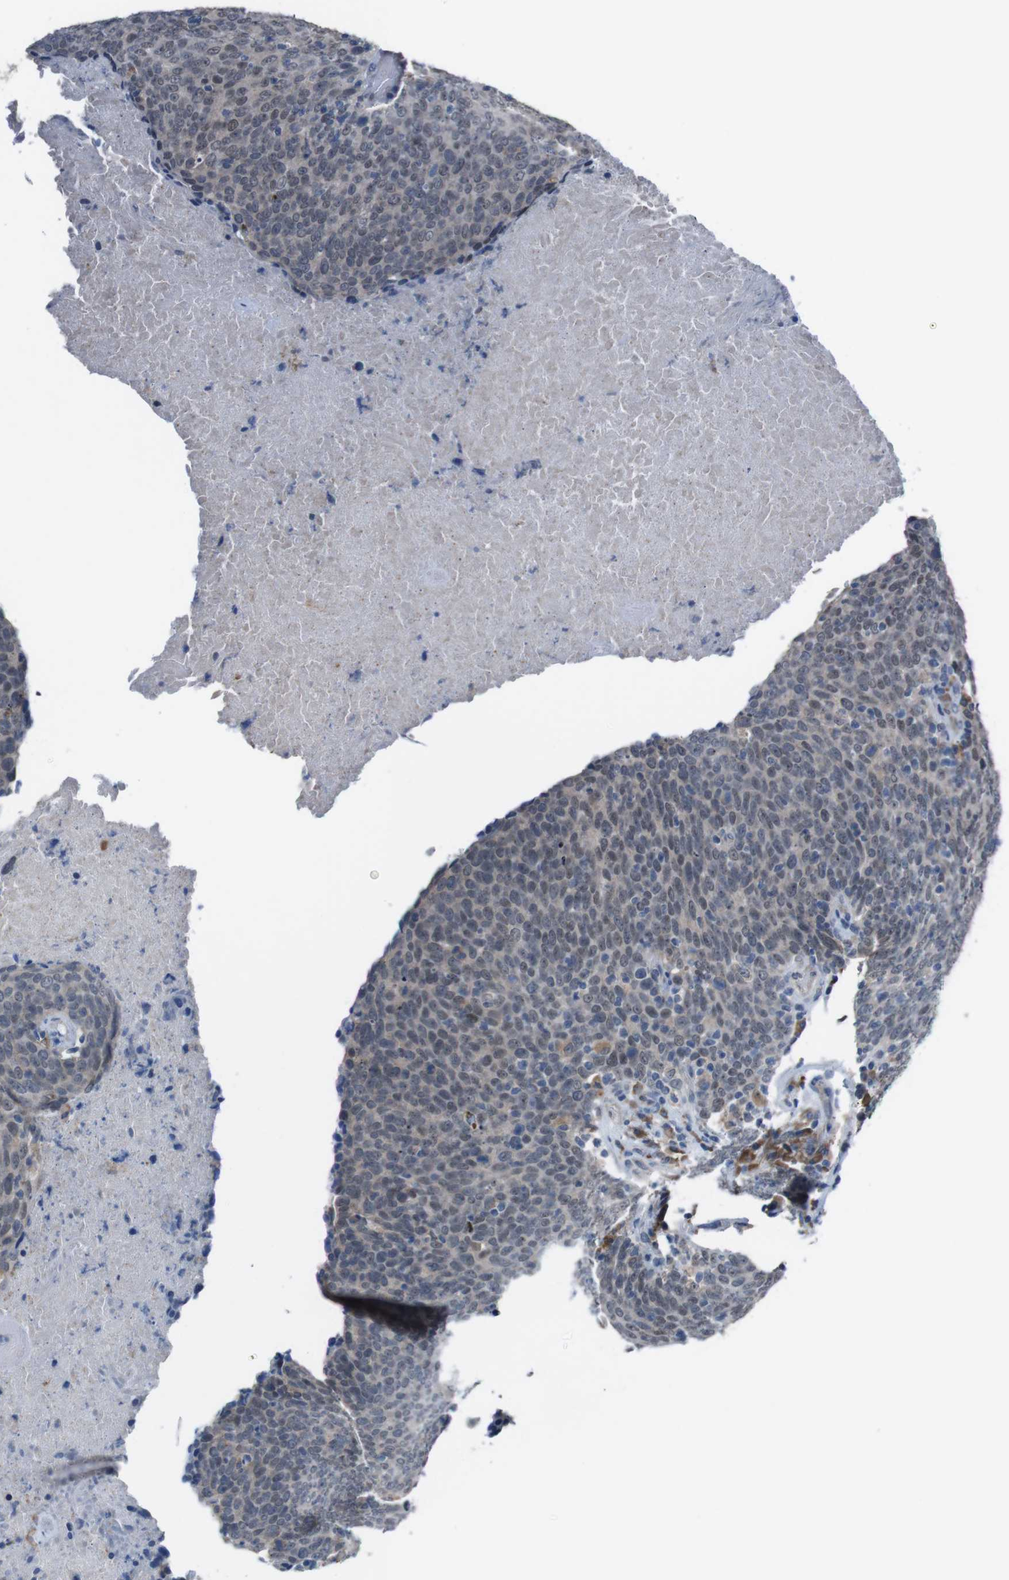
{"staining": {"intensity": "weak", "quantity": "<25%", "location": "cytoplasmic/membranous,nuclear"}, "tissue": "head and neck cancer", "cell_type": "Tumor cells", "image_type": "cancer", "snomed": [{"axis": "morphology", "description": "Squamous cell carcinoma, NOS"}, {"axis": "morphology", "description": "Squamous cell carcinoma, metastatic, NOS"}, {"axis": "topography", "description": "Lymph node"}, {"axis": "topography", "description": "Head-Neck"}], "caption": "Immunohistochemical staining of human head and neck cancer shows no significant positivity in tumor cells.", "gene": "CDH22", "patient": {"sex": "male", "age": 62}}